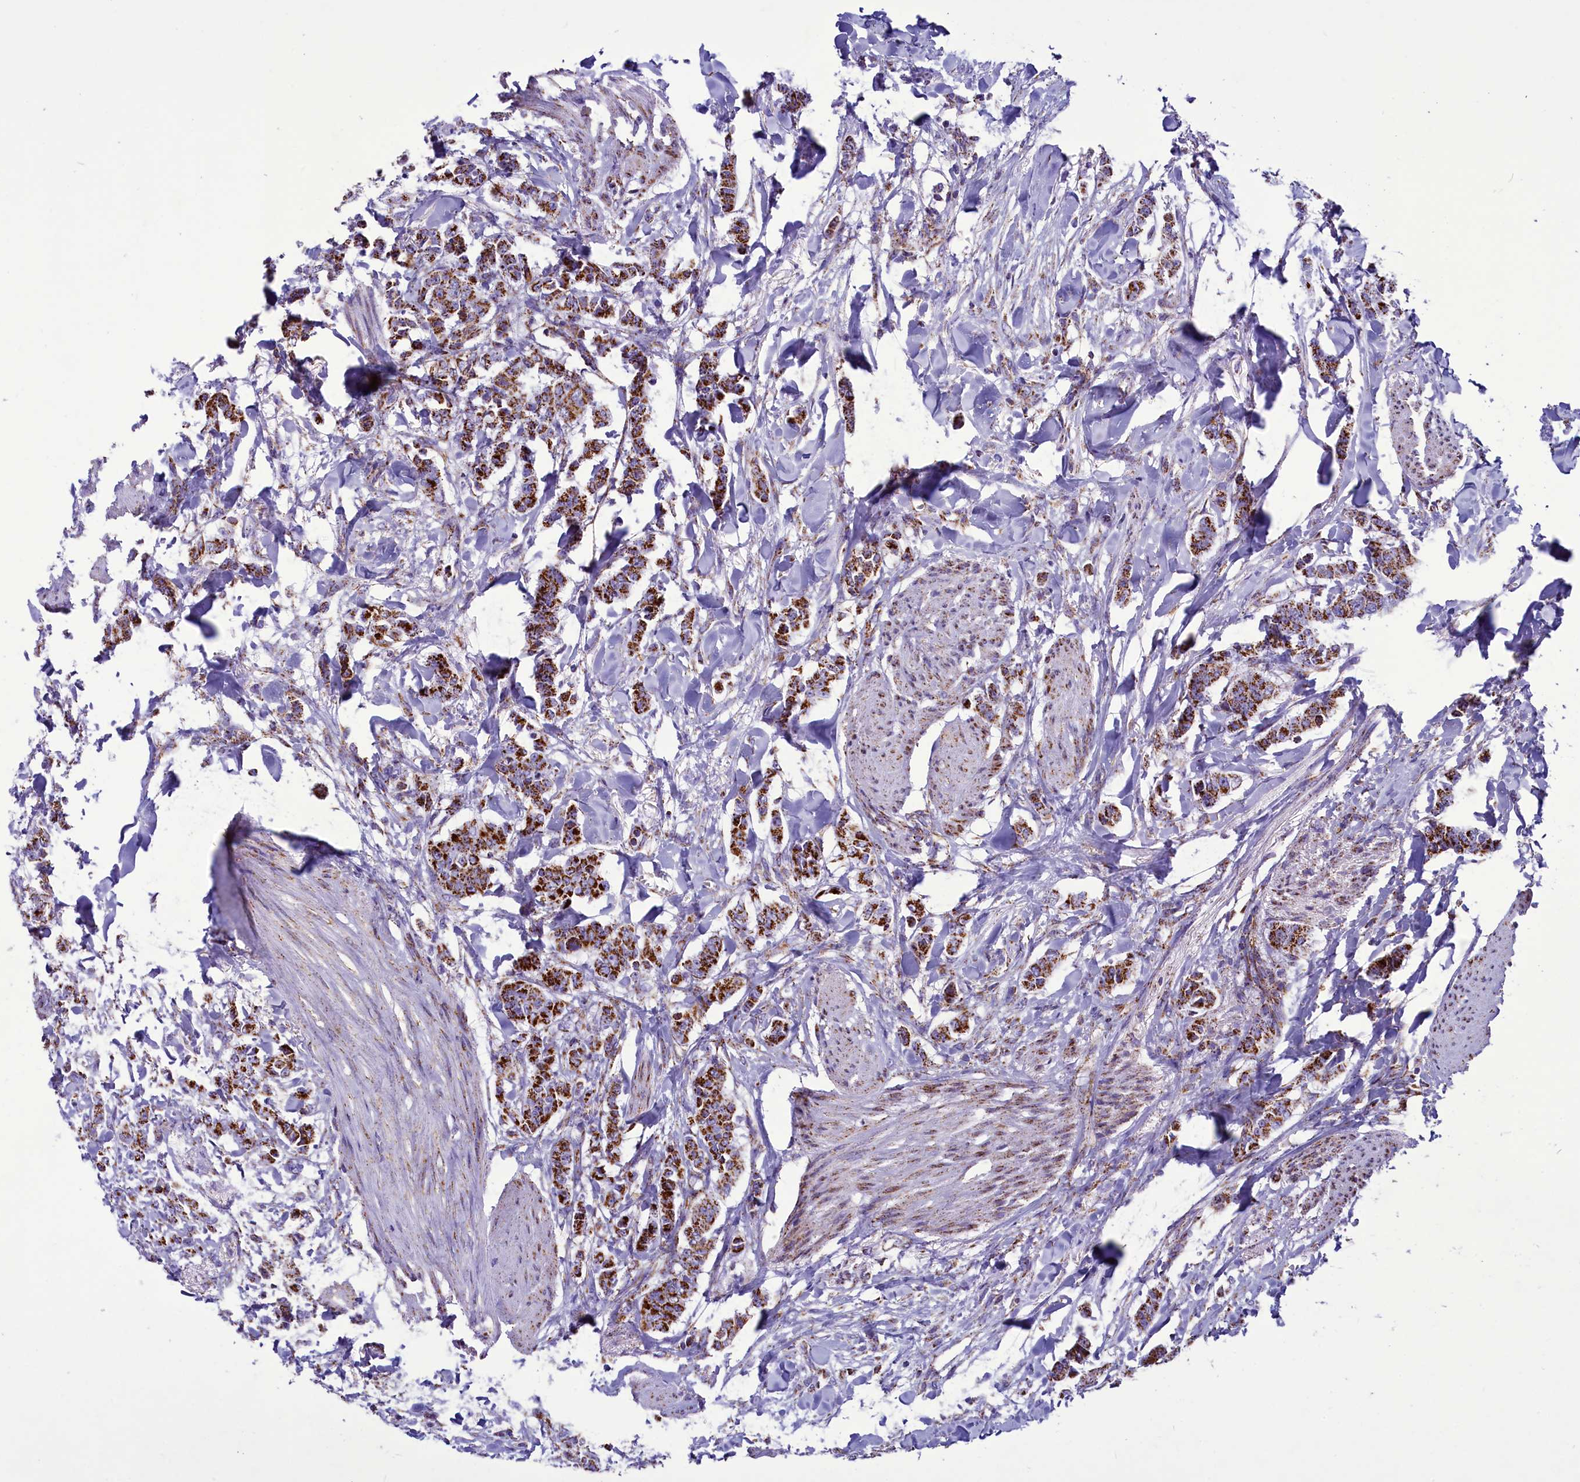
{"staining": {"intensity": "strong", "quantity": ">75%", "location": "cytoplasmic/membranous"}, "tissue": "breast cancer", "cell_type": "Tumor cells", "image_type": "cancer", "snomed": [{"axis": "morphology", "description": "Duct carcinoma"}, {"axis": "topography", "description": "Breast"}], "caption": "Immunohistochemical staining of breast cancer exhibits high levels of strong cytoplasmic/membranous positivity in about >75% of tumor cells.", "gene": "ICA1L", "patient": {"sex": "female", "age": 40}}